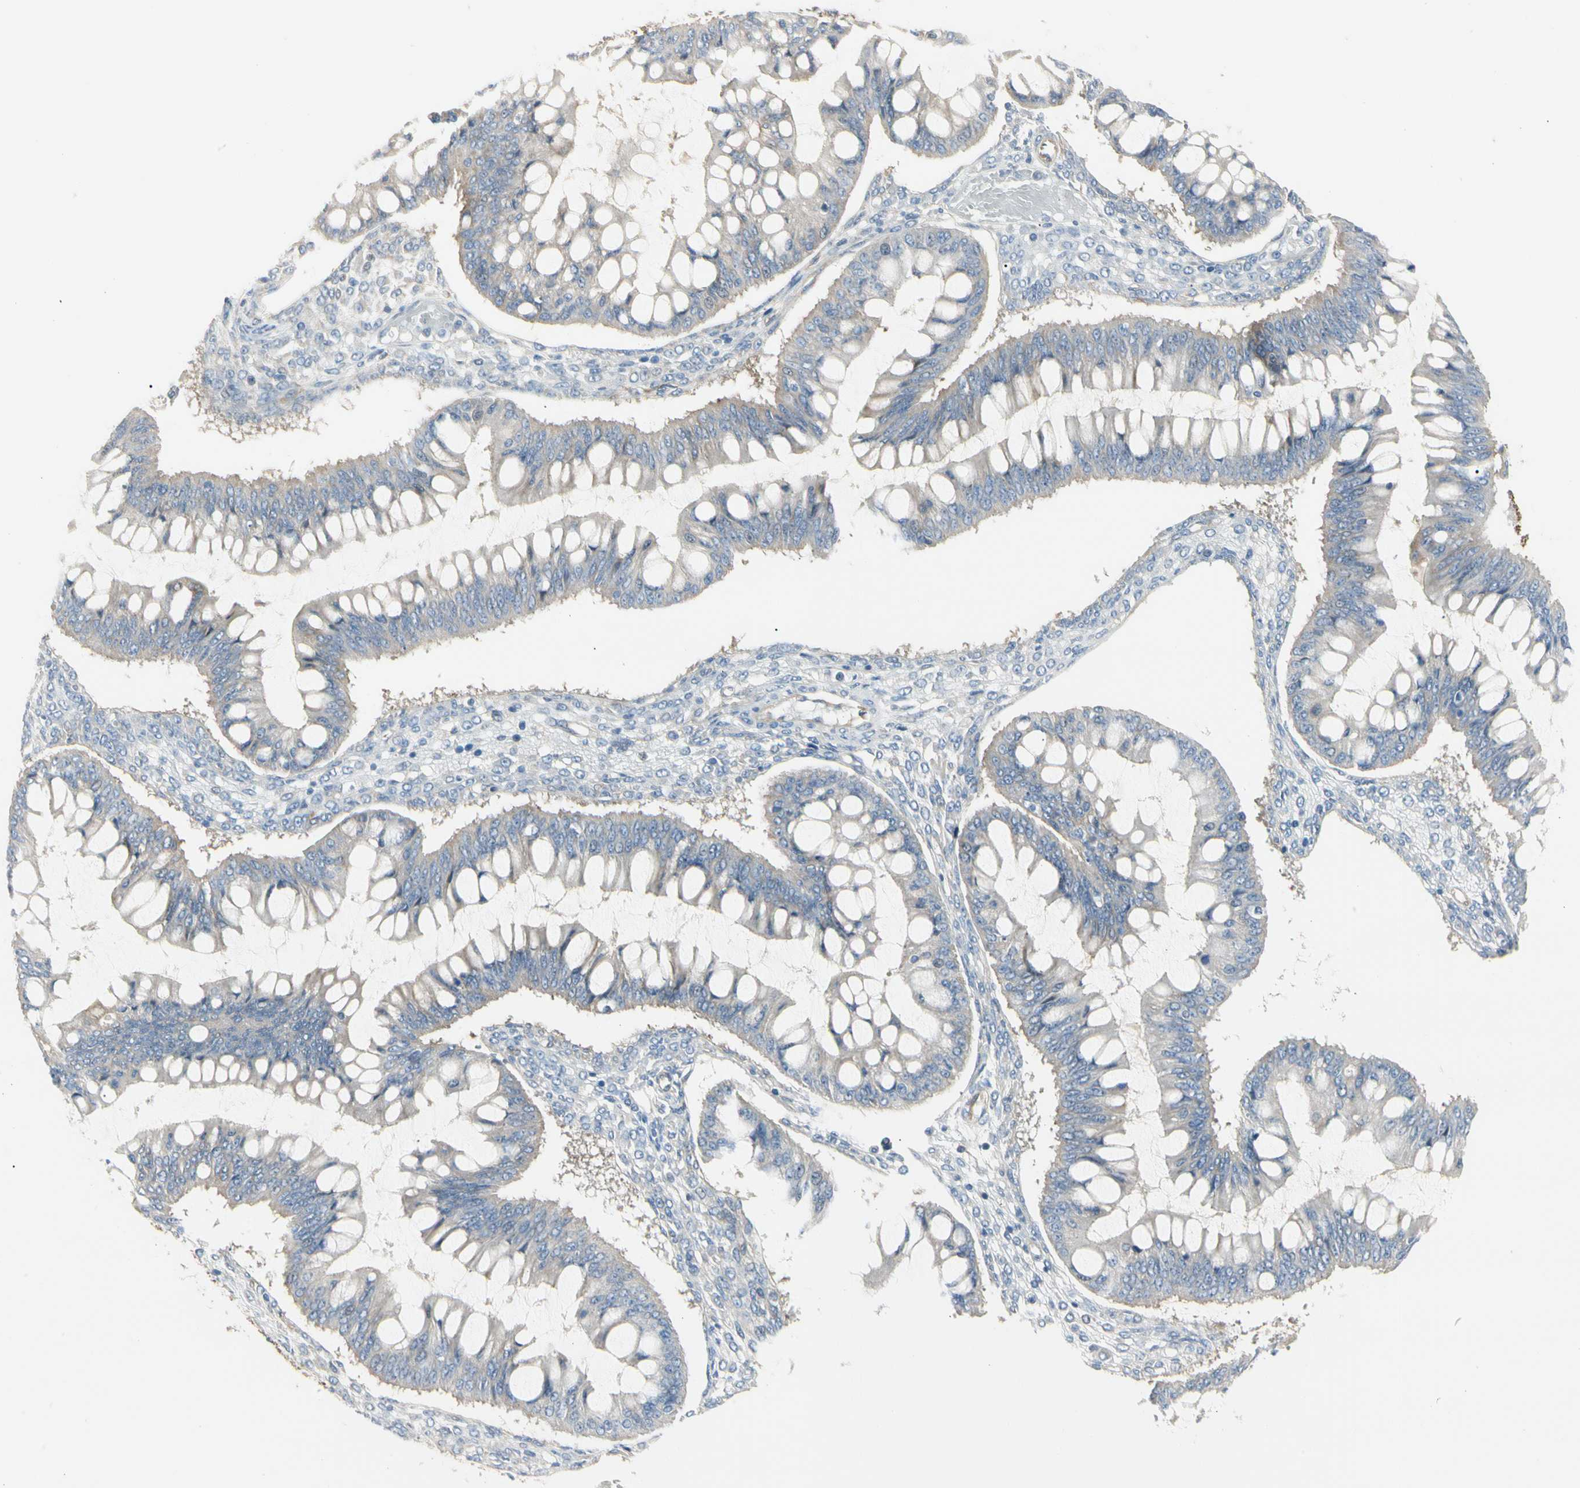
{"staining": {"intensity": "weak", "quantity": "<25%", "location": "cytoplasmic/membranous"}, "tissue": "ovarian cancer", "cell_type": "Tumor cells", "image_type": "cancer", "snomed": [{"axis": "morphology", "description": "Cystadenocarcinoma, mucinous, NOS"}, {"axis": "topography", "description": "Ovary"}], "caption": "A histopathology image of mucinous cystadenocarcinoma (ovarian) stained for a protein exhibits no brown staining in tumor cells. (DAB (3,3'-diaminobenzidine) immunohistochemistry visualized using brightfield microscopy, high magnification).", "gene": "NFKB2", "patient": {"sex": "female", "age": 73}}